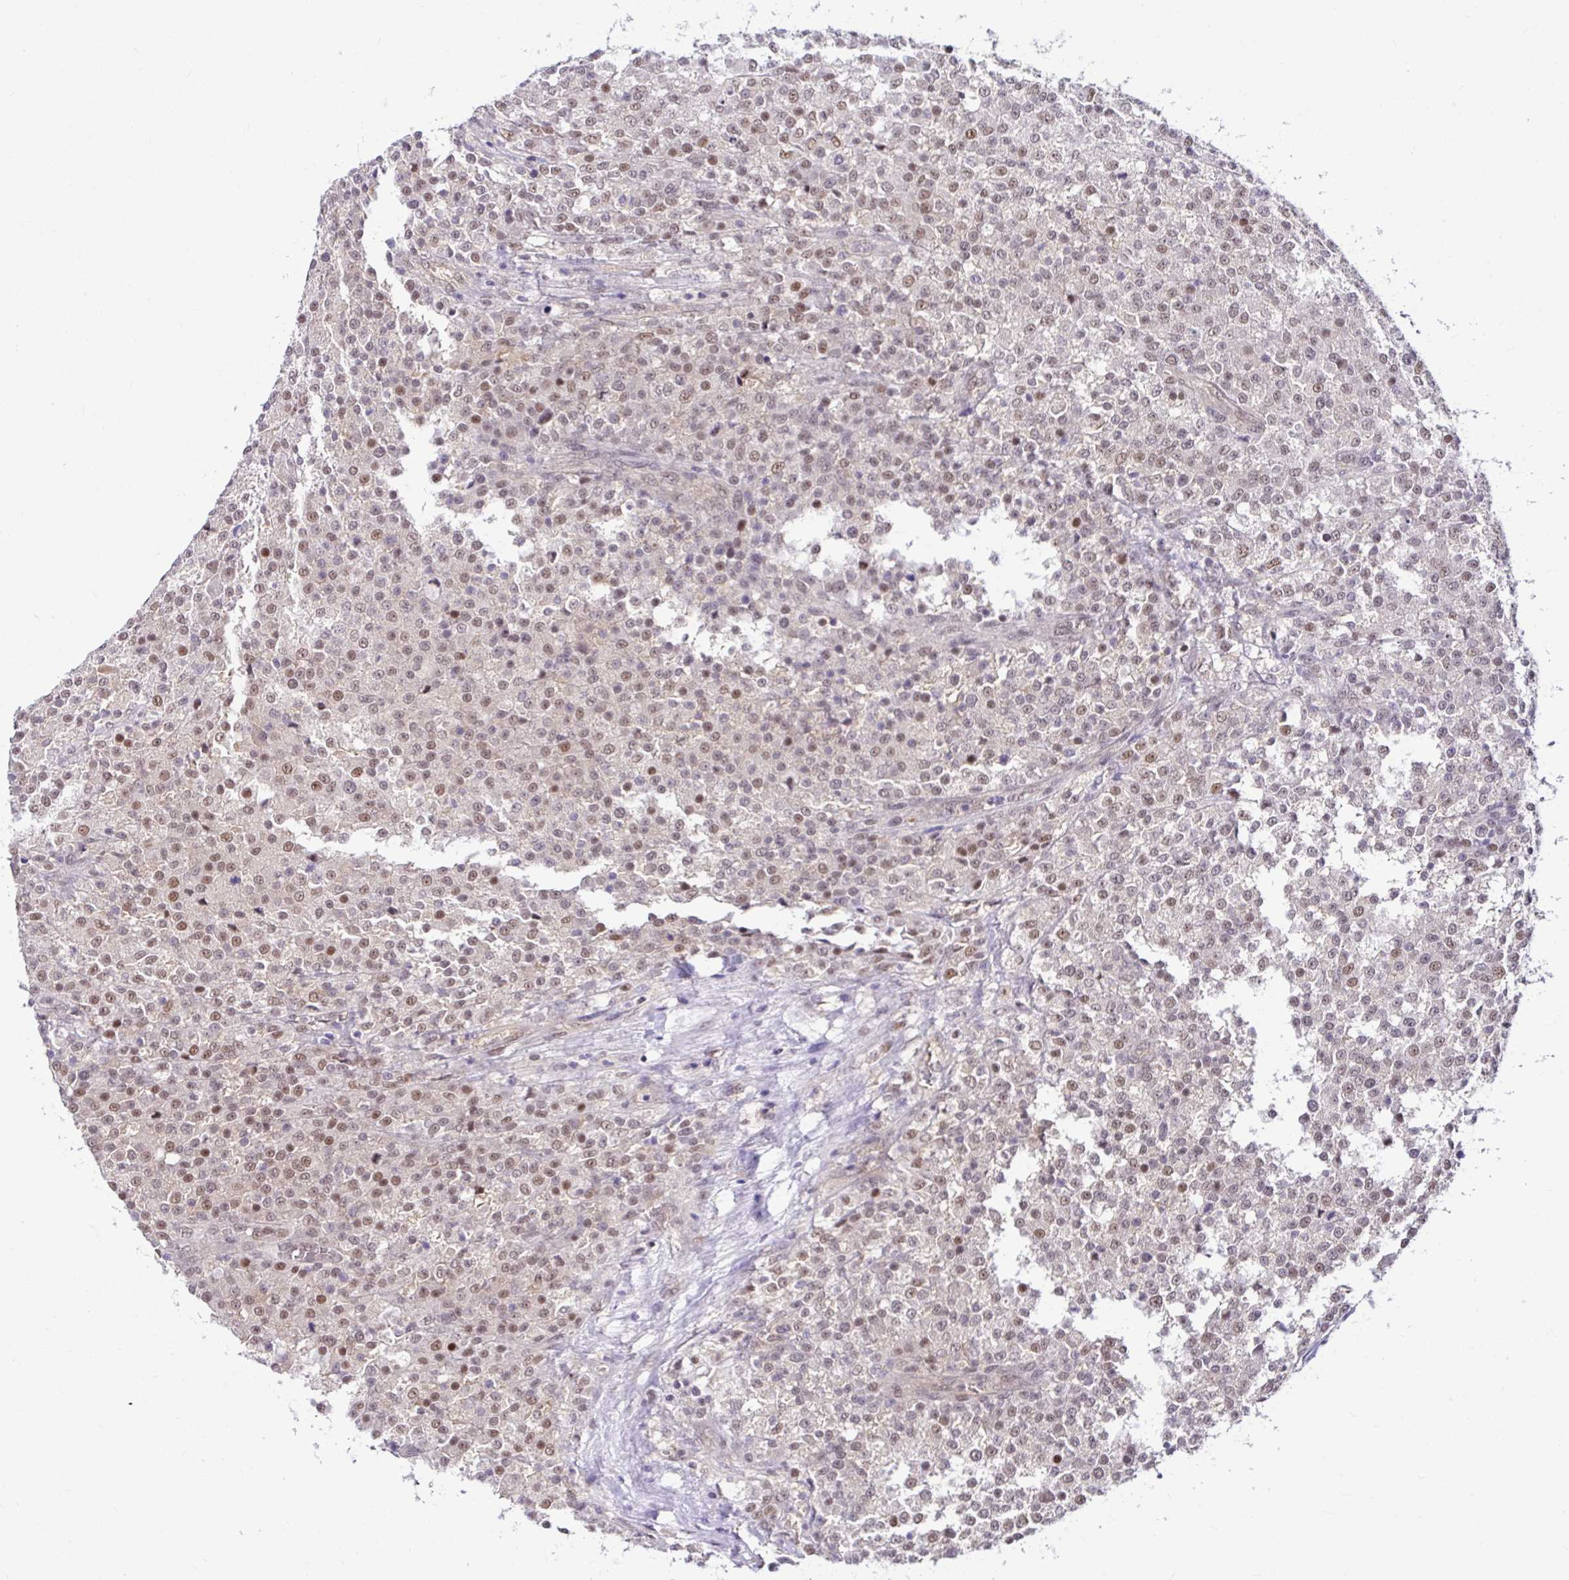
{"staining": {"intensity": "moderate", "quantity": "25%-75%", "location": "nuclear"}, "tissue": "testis cancer", "cell_type": "Tumor cells", "image_type": "cancer", "snomed": [{"axis": "morphology", "description": "Seminoma, NOS"}, {"axis": "topography", "description": "Testis"}], "caption": "Moderate nuclear positivity is seen in approximately 25%-75% of tumor cells in testis seminoma.", "gene": "PSMD3", "patient": {"sex": "male", "age": 59}}